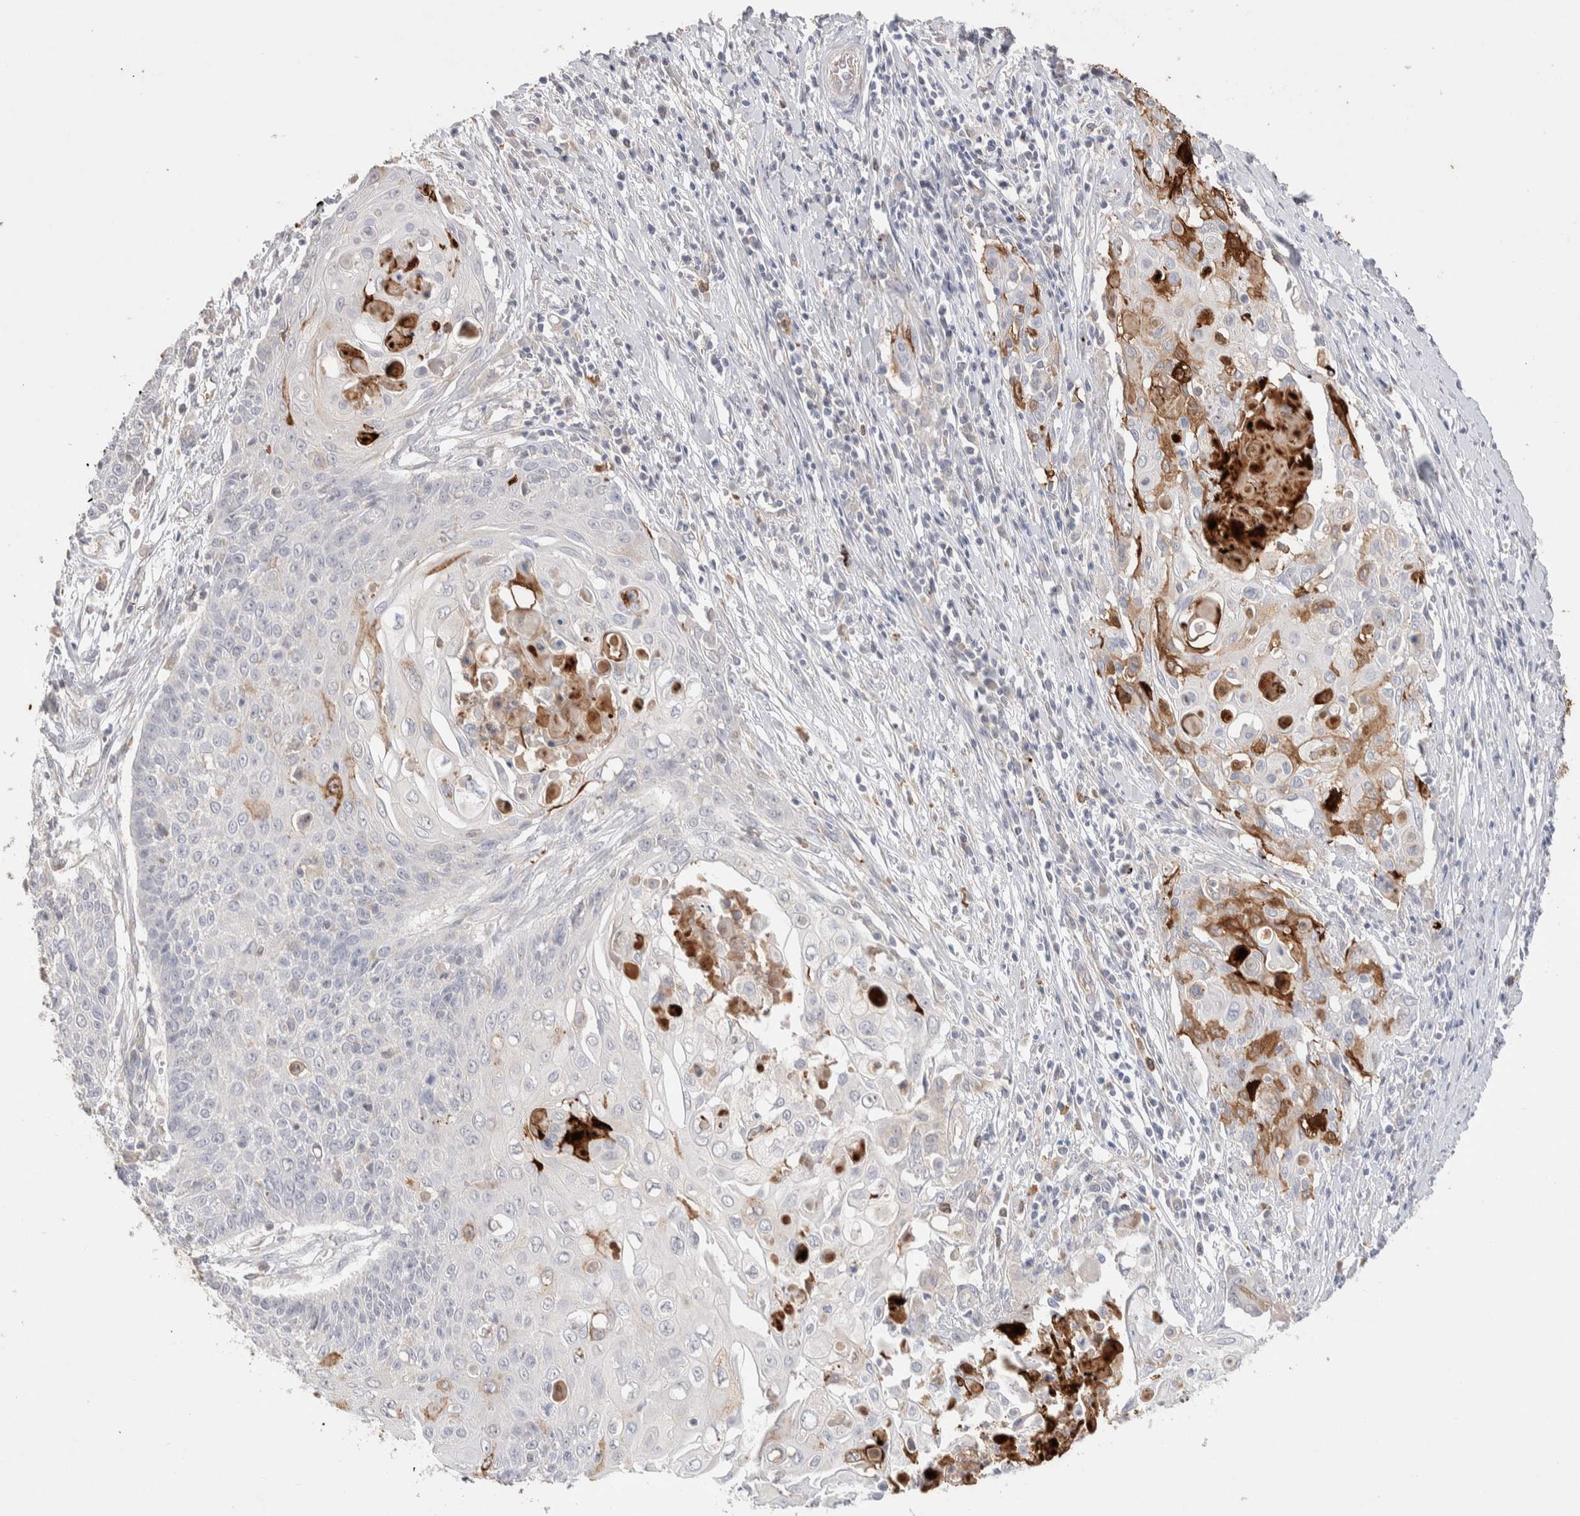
{"staining": {"intensity": "strong", "quantity": "<25%", "location": "cytoplasmic/membranous"}, "tissue": "cervical cancer", "cell_type": "Tumor cells", "image_type": "cancer", "snomed": [{"axis": "morphology", "description": "Squamous cell carcinoma, NOS"}, {"axis": "topography", "description": "Cervix"}], "caption": "DAB immunohistochemical staining of cervical cancer (squamous cell carcinoma) displays strong cytoplasmic/membranous protein staining in about <25% of tumor cells. (Stains: DAB in brown, nuclei in blue, Microscopy: brightfield microscopy at high magnification).", "gene": "FFAR2", "patient": {"sex": "female", "age": 39}}